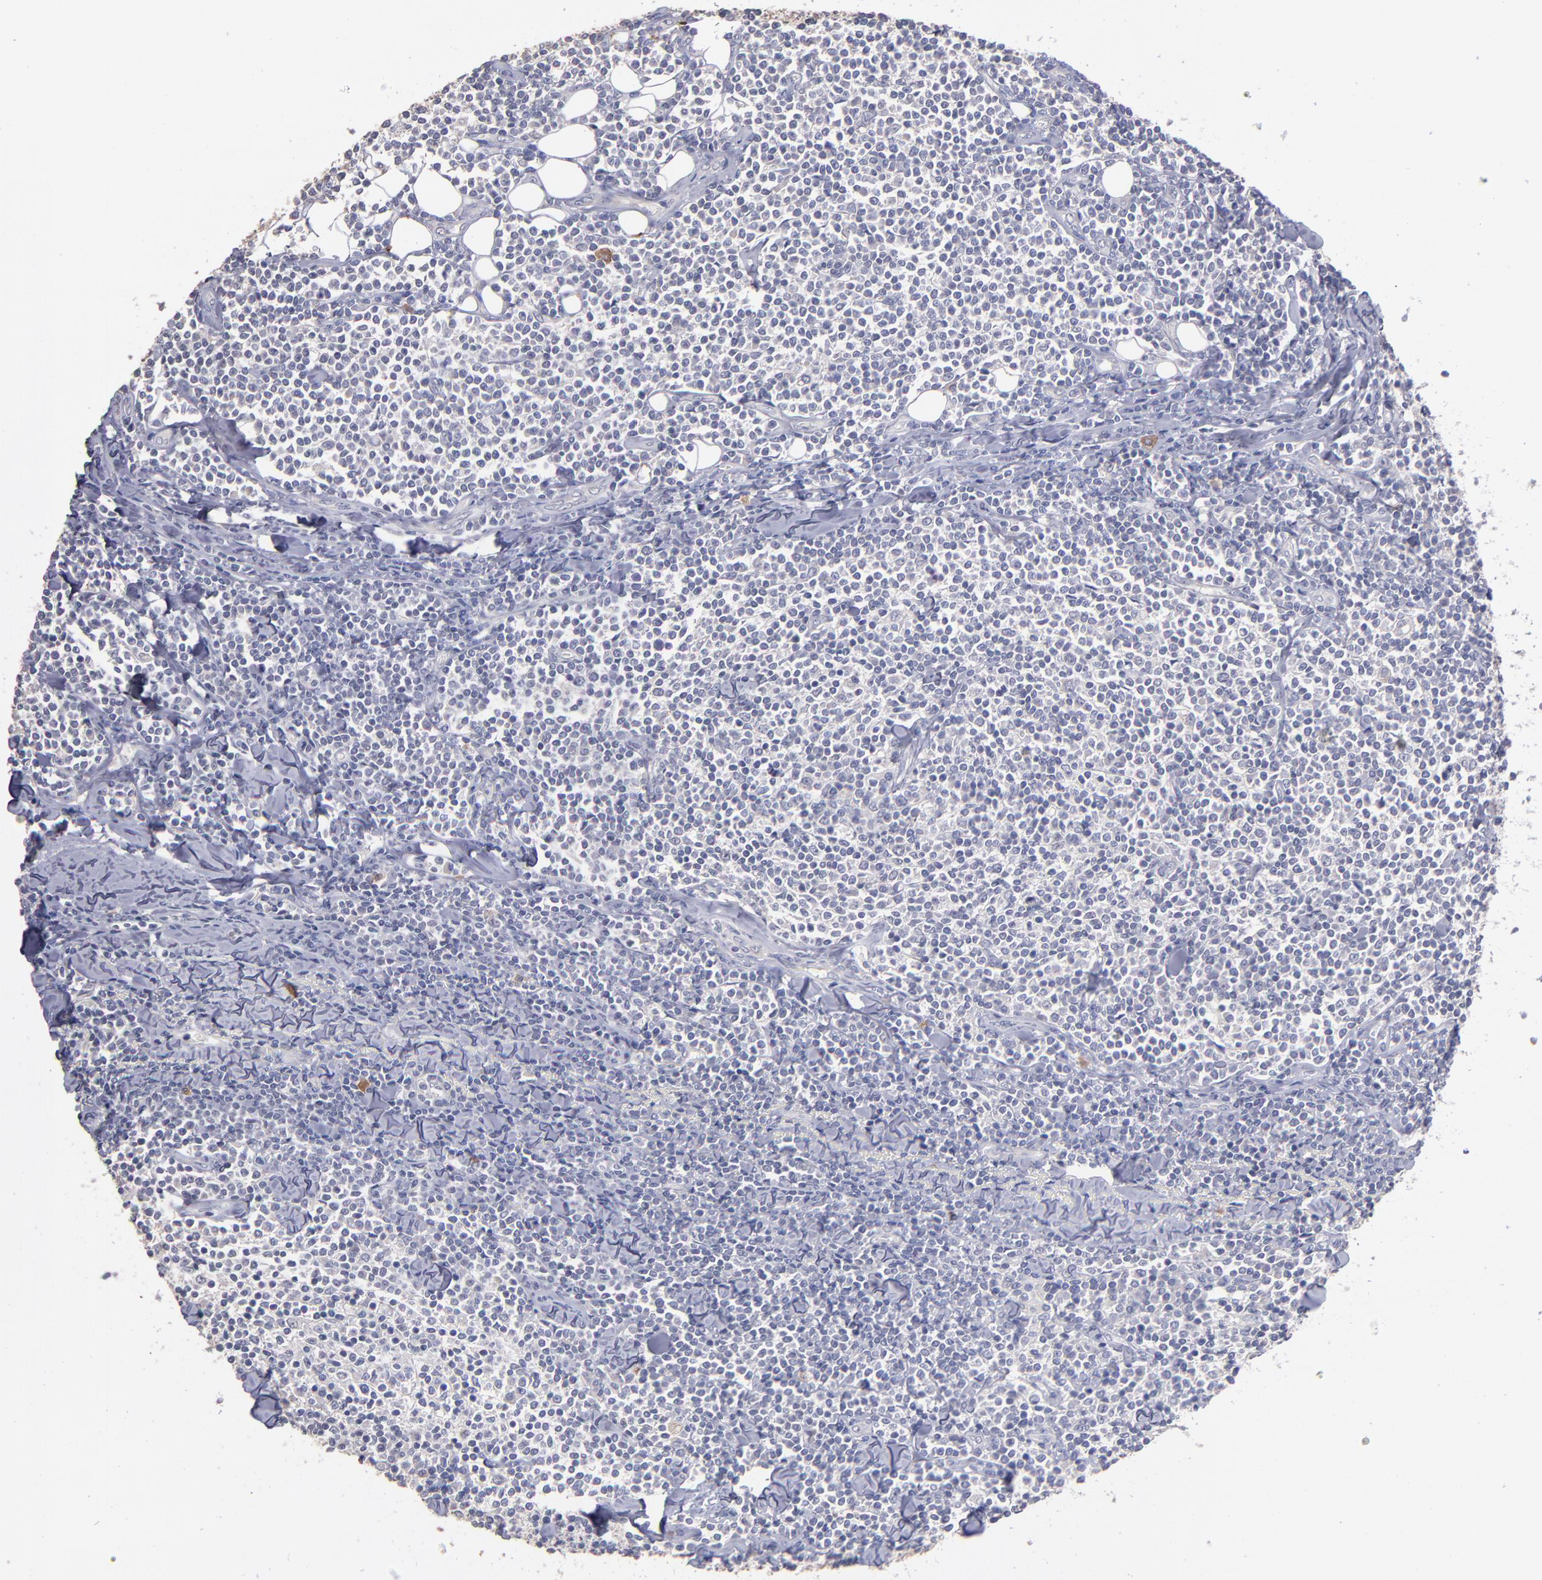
{"staining": {"intensity": "negative", "quantity": "none", "location": "none"}, "tissue": "lymphoma", "cell_type": "Tumor cells", "image_type": "cancer", "snomed": [{"axis": "morphology", "description": "Malignant lymphoma, non-Hodgkin's type, Low grade"}, {"axis": "topography", "description": "Soft tissue"}], "caption": "High power microscopy histopathology image of an immunohistochemistry (IHC) photomicrograph of malignant lymphoma, non-Hodgkin's type (low-grade), revealing no significant expression in tumor cells. (Immunohistochemistry (ihc), brightfield microscopy, high magnification).", "gene": "MAGEE1", "patient": {"sex": "male", "age": 92}}